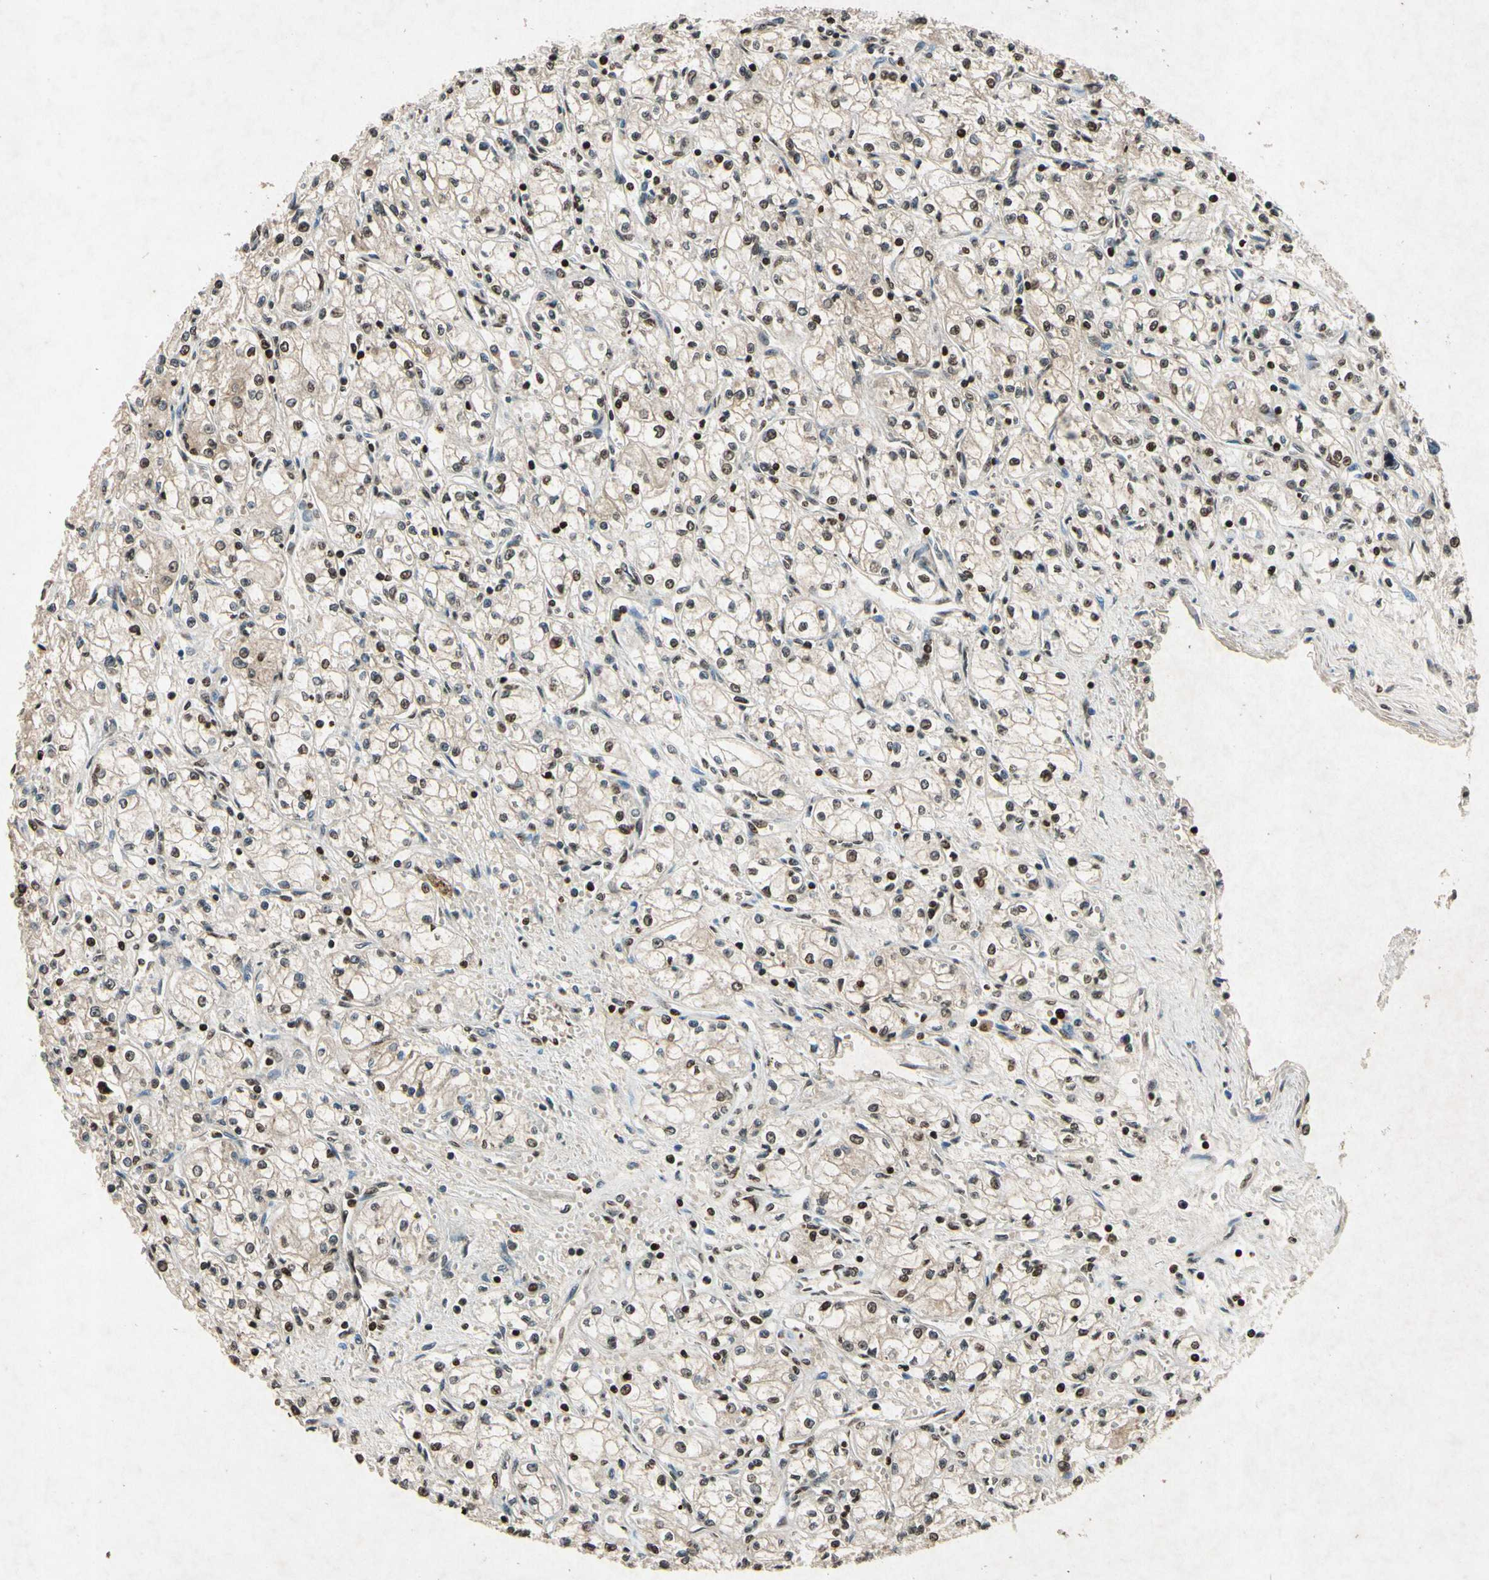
{"staining": {"intensity": "strong", "quantity": ">75%", "location": "nuclear"}, "tissue": "renal cancer", "cell_type": "Tumor cells", "image_type": "cancer", "snomed": [{"axis": "morphology", "description": "Normal tissue, NOS"}, {"axis": "morphology", "description": "Adenocarcinoma, NOS"}, {"axis": "topography", "description": "Kidney"}], "caption": "Renal adenocarcinoma stained with a protein marker exhibits strong staining in tumor cells.", "gene": "HOXB3", "patient": {"sex": "male", "age": 59}}